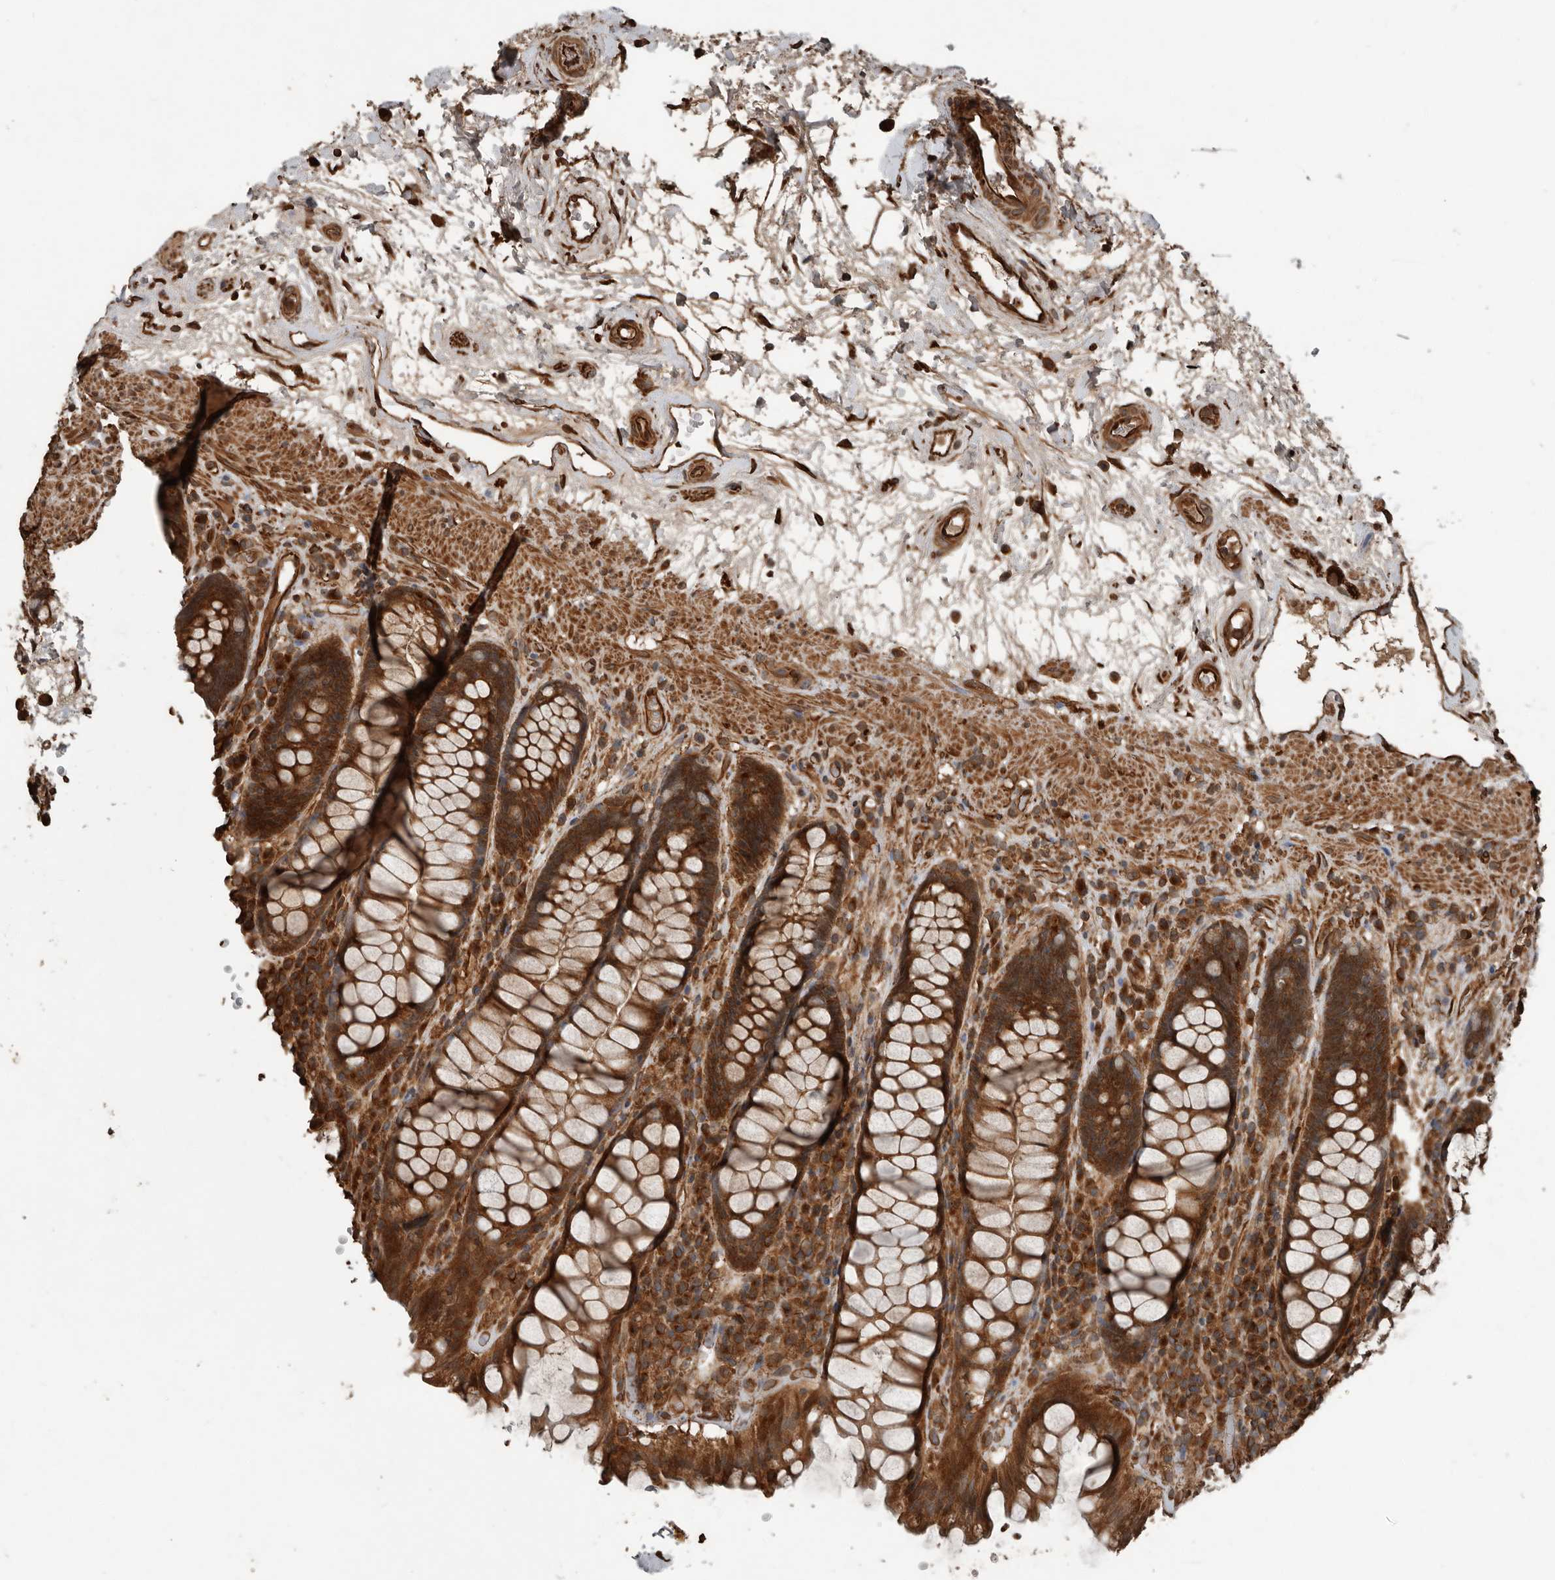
{"staining": {"intensity": "moderate", "quantity": ">75%", "location": "cytoplasmic/membranous"}, "tissue": "rectum", "cell_type": "Glandular cells", "image_type": "normal", "snomed": [{"axis": "morphology", "description": "Normal tissue, NOS"}, {"axis": "topography", "description": "Rectum"}], "caption": "Human rectum stained with a brown dye reveals moderate cytoplasmic/membranous positive staining in about >75% of glandular cells.", "gene": "YOD1", "patient": {"sex": "male", "age": 64}}